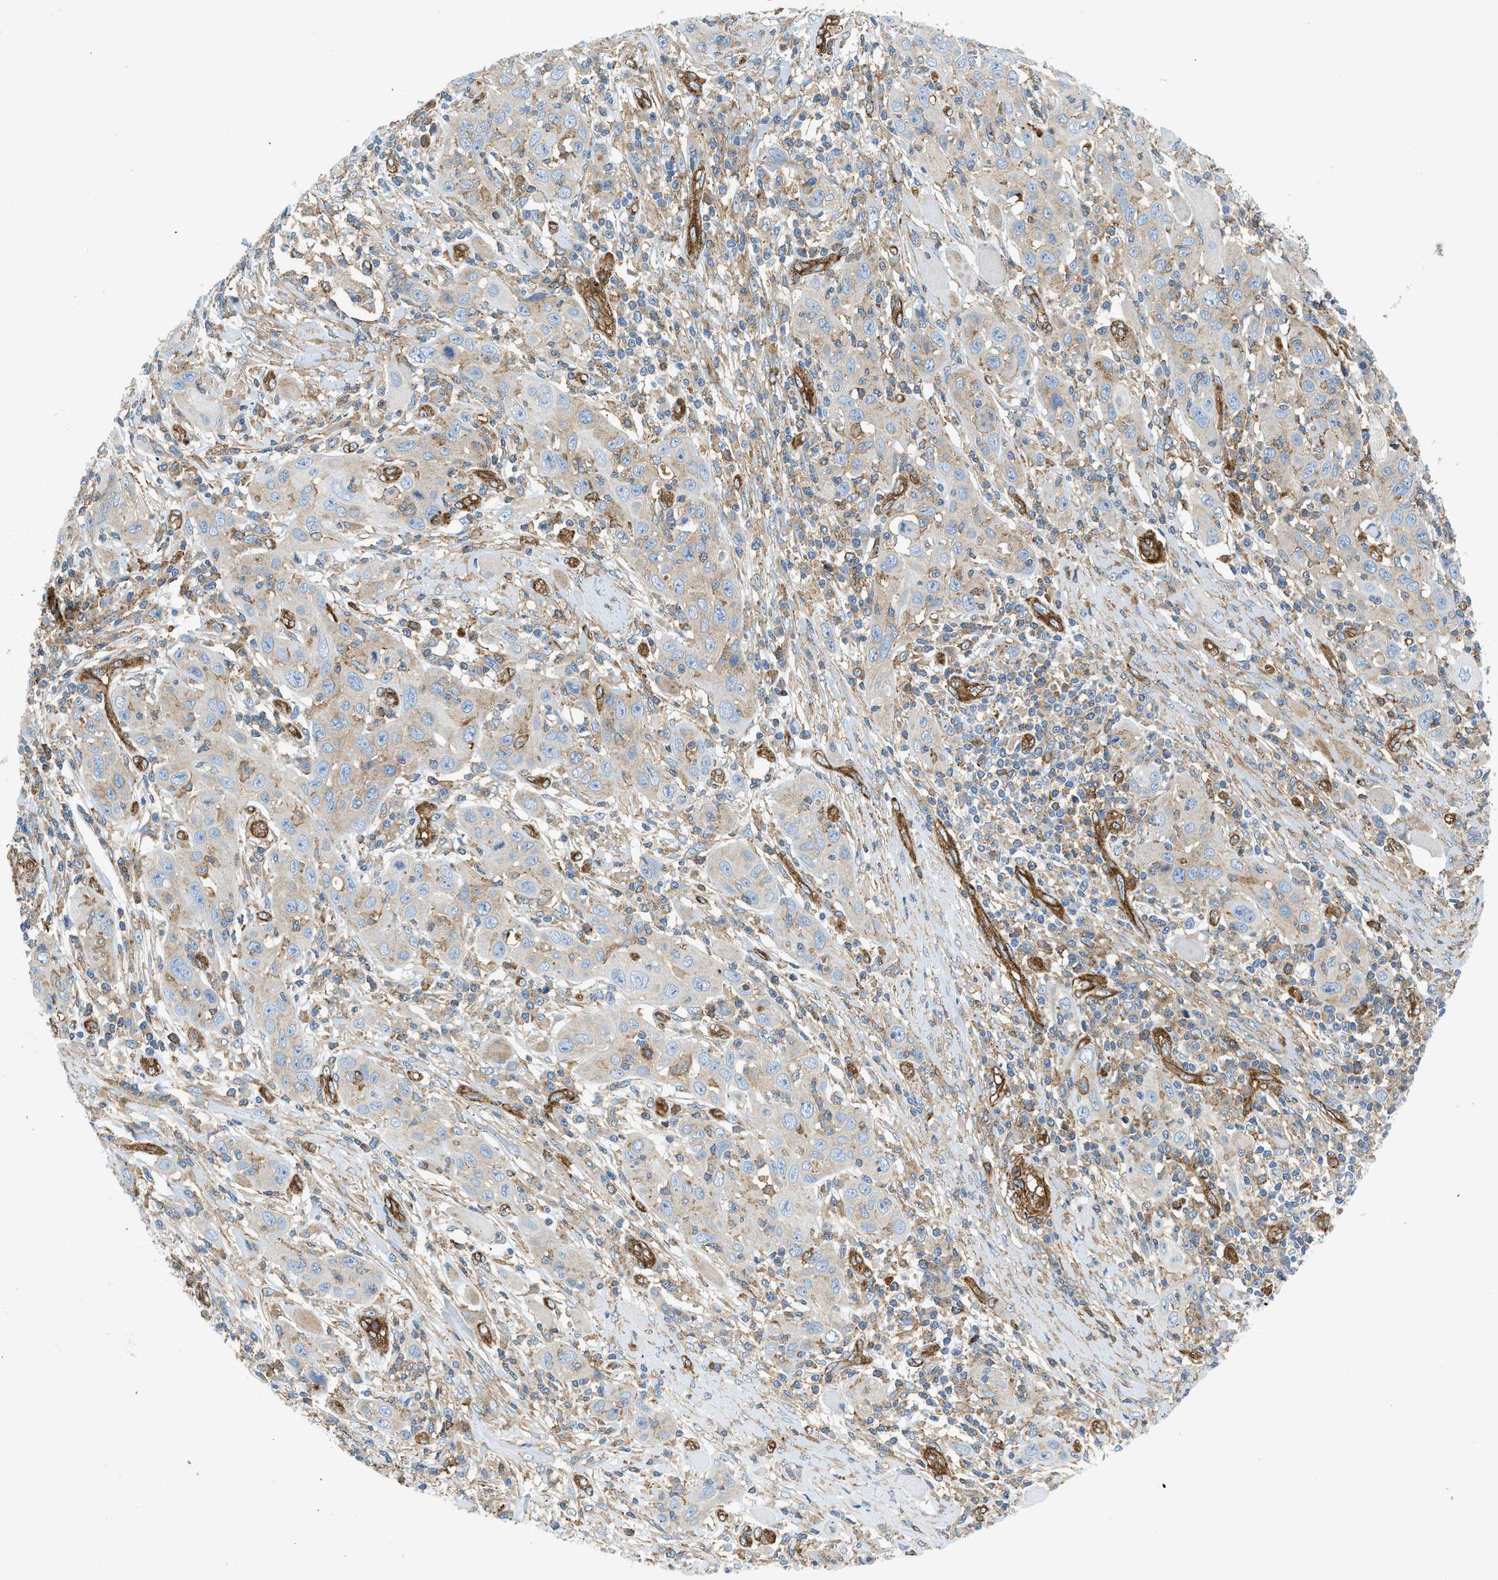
{"staining": {"intensity": "weak", "quantity": "<25%", "location": "cytoplasmic/membranous"}, "tissue": "skin cancer", "cell_type": "Tumor cells", "image_type": "cancer", "snomed": [{"axis": "morphology", "description": "Squamous cell carcinoma, NOS"}, {"axis": "topography", "description": "Skin"}], "caption": "Immunohistochemistry (IHC) of skin cancer shows no positivity in tumor cells. Nuclei are stained in blue.", "gene": "HIP1", "patient": {"sex": "female", "age": 88}}